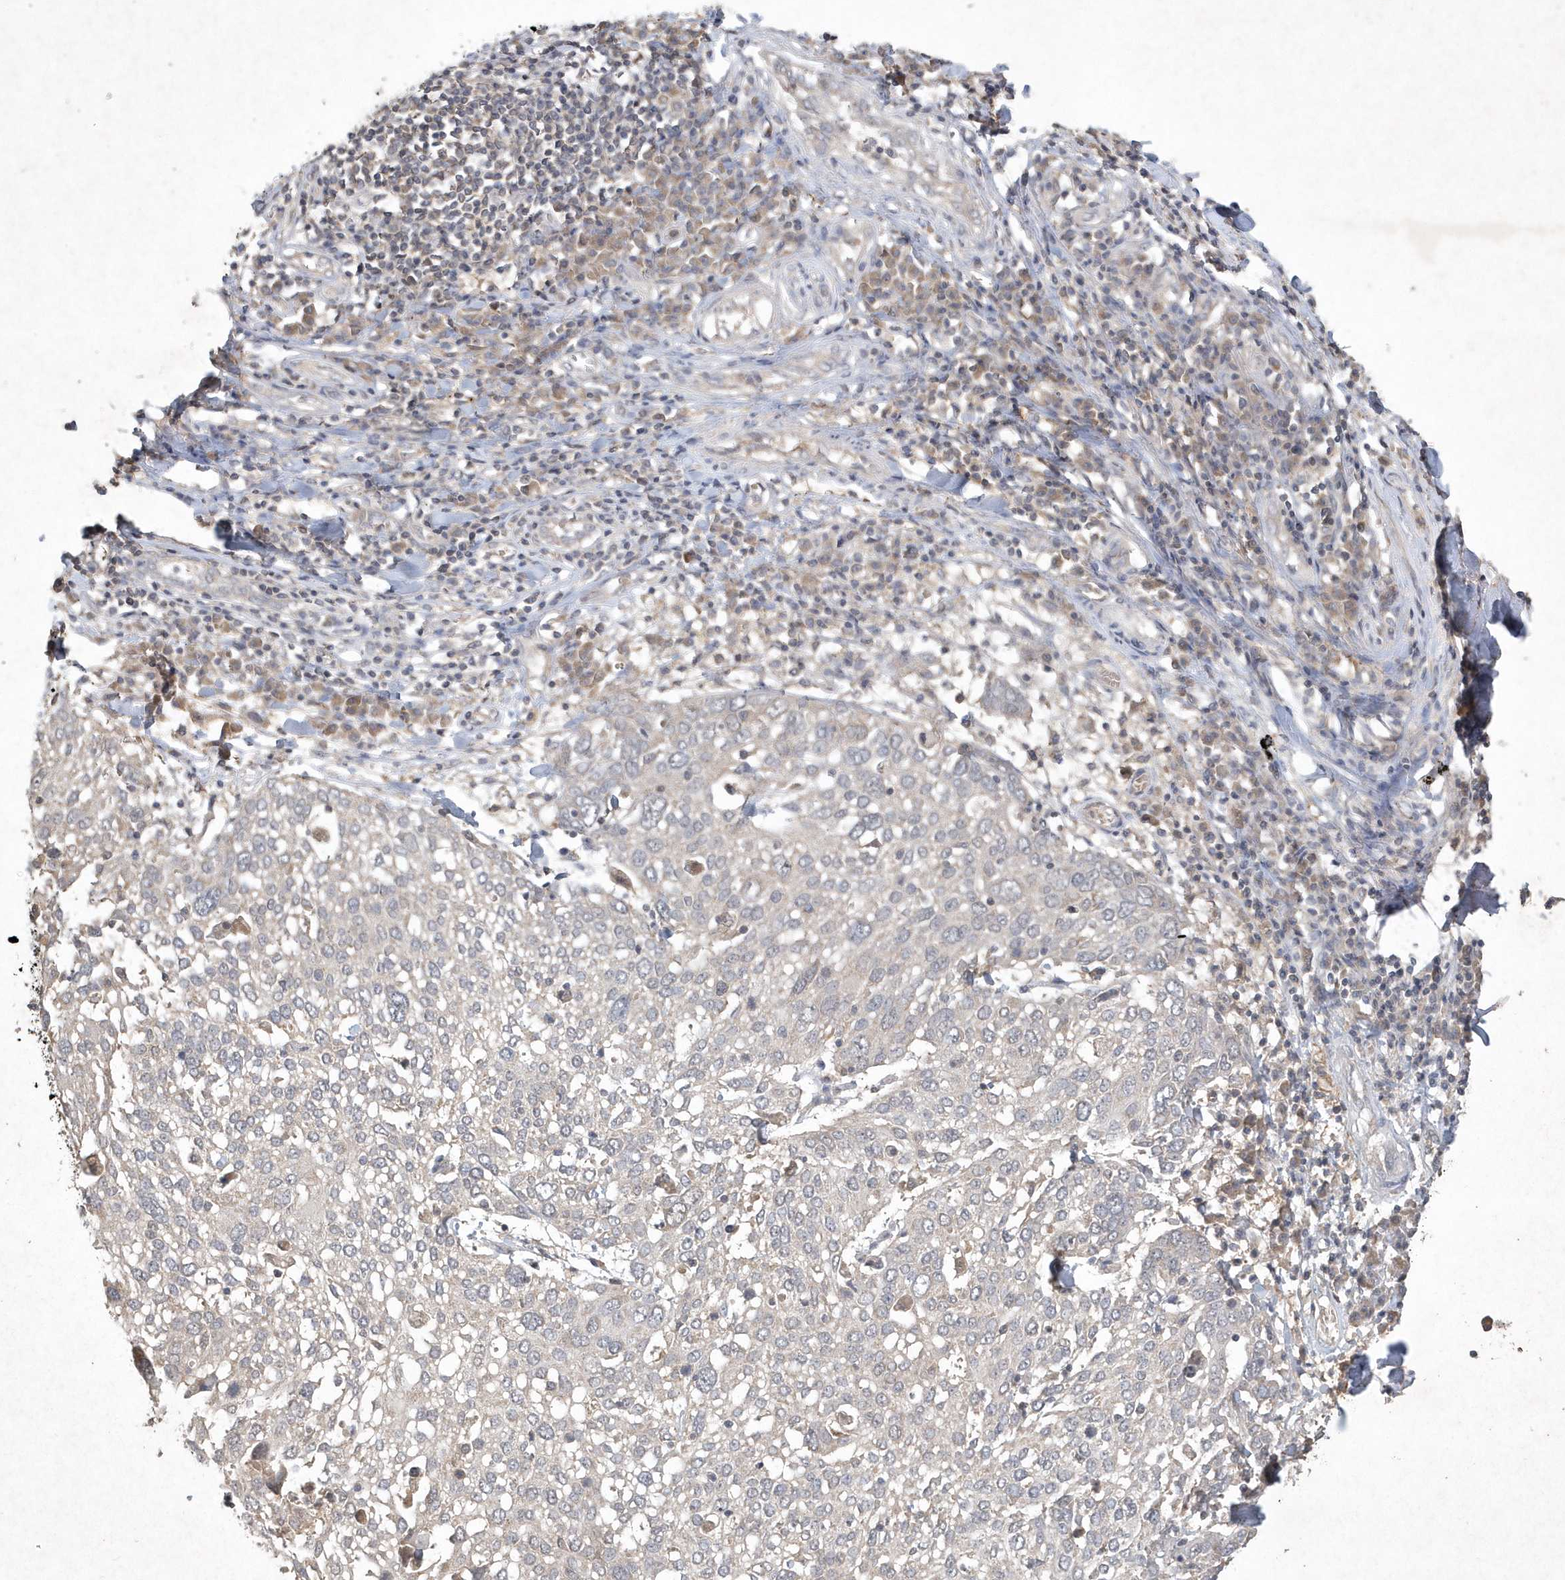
{"staining": {"intensity": "negative", "quantity": "none", "location": "none"}, "tissue": "lung cancer", "cell_type": "Tumor cells", "image_type": "cancer", "snomed": [{"axis": "morphology", "description": "Squamous cell carcinoma, NOS"}, {"axis": "topography", "description": "Lung"}], "caption": "Immunohistochemistry micrograph of neoplastic tissue: lung cancer (squamous cell carcinoma) stained with DAB (3,3'-diaminobenzidine) exhibits no significant protein expression in tumor cells.", "gene": "AKR7A2", "patient": {"sex": "male", "age": 65}}